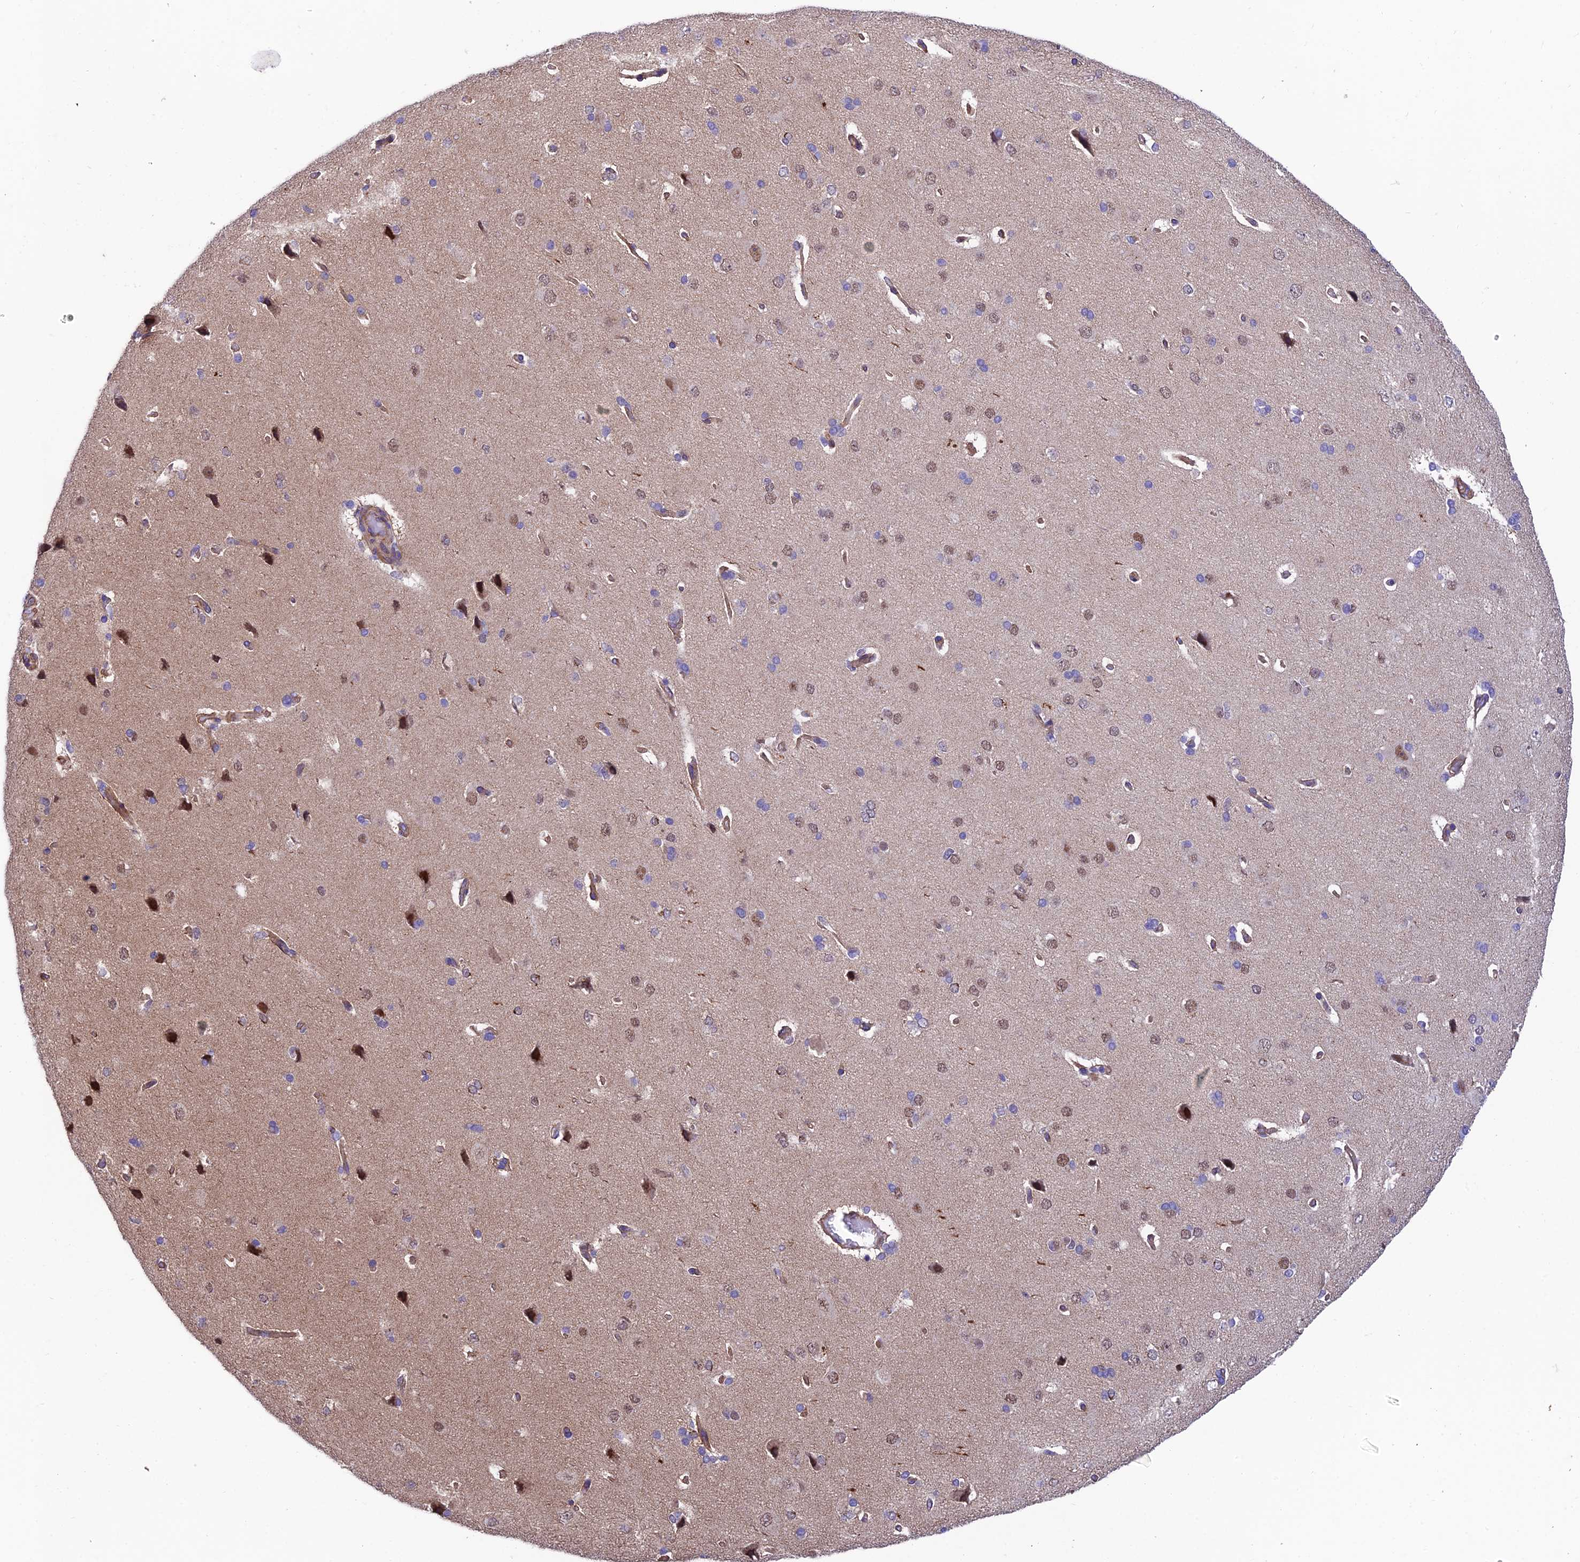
{"staining": {"intensity": "moderate", "quantity": ">75%", "location": "cytoplasmic/membranous"}, "tissue": "cerebral cortex", "cell_type": "Endothelial cells", "image_type": "normal", "snomed": [{"axis": "morphology", "description": "Normal tissue, NOS"}, {"axis": "topography", "description": "Cerebral cortex"}], "caption": "Immunohistochemical staining of benign human cerebral cortex exhibits medium levels of moderate cytoplasmic/membranous staining in about >75% of endothelial cells. The staining is performed using DAB (3,3'-diaminobenzidine) brown chromogen to label protein expression. The nuclei are counter-stained blue using hematoxylin.", "gene": "QRFP", "patient": {"sex": "male", "age": 62}}